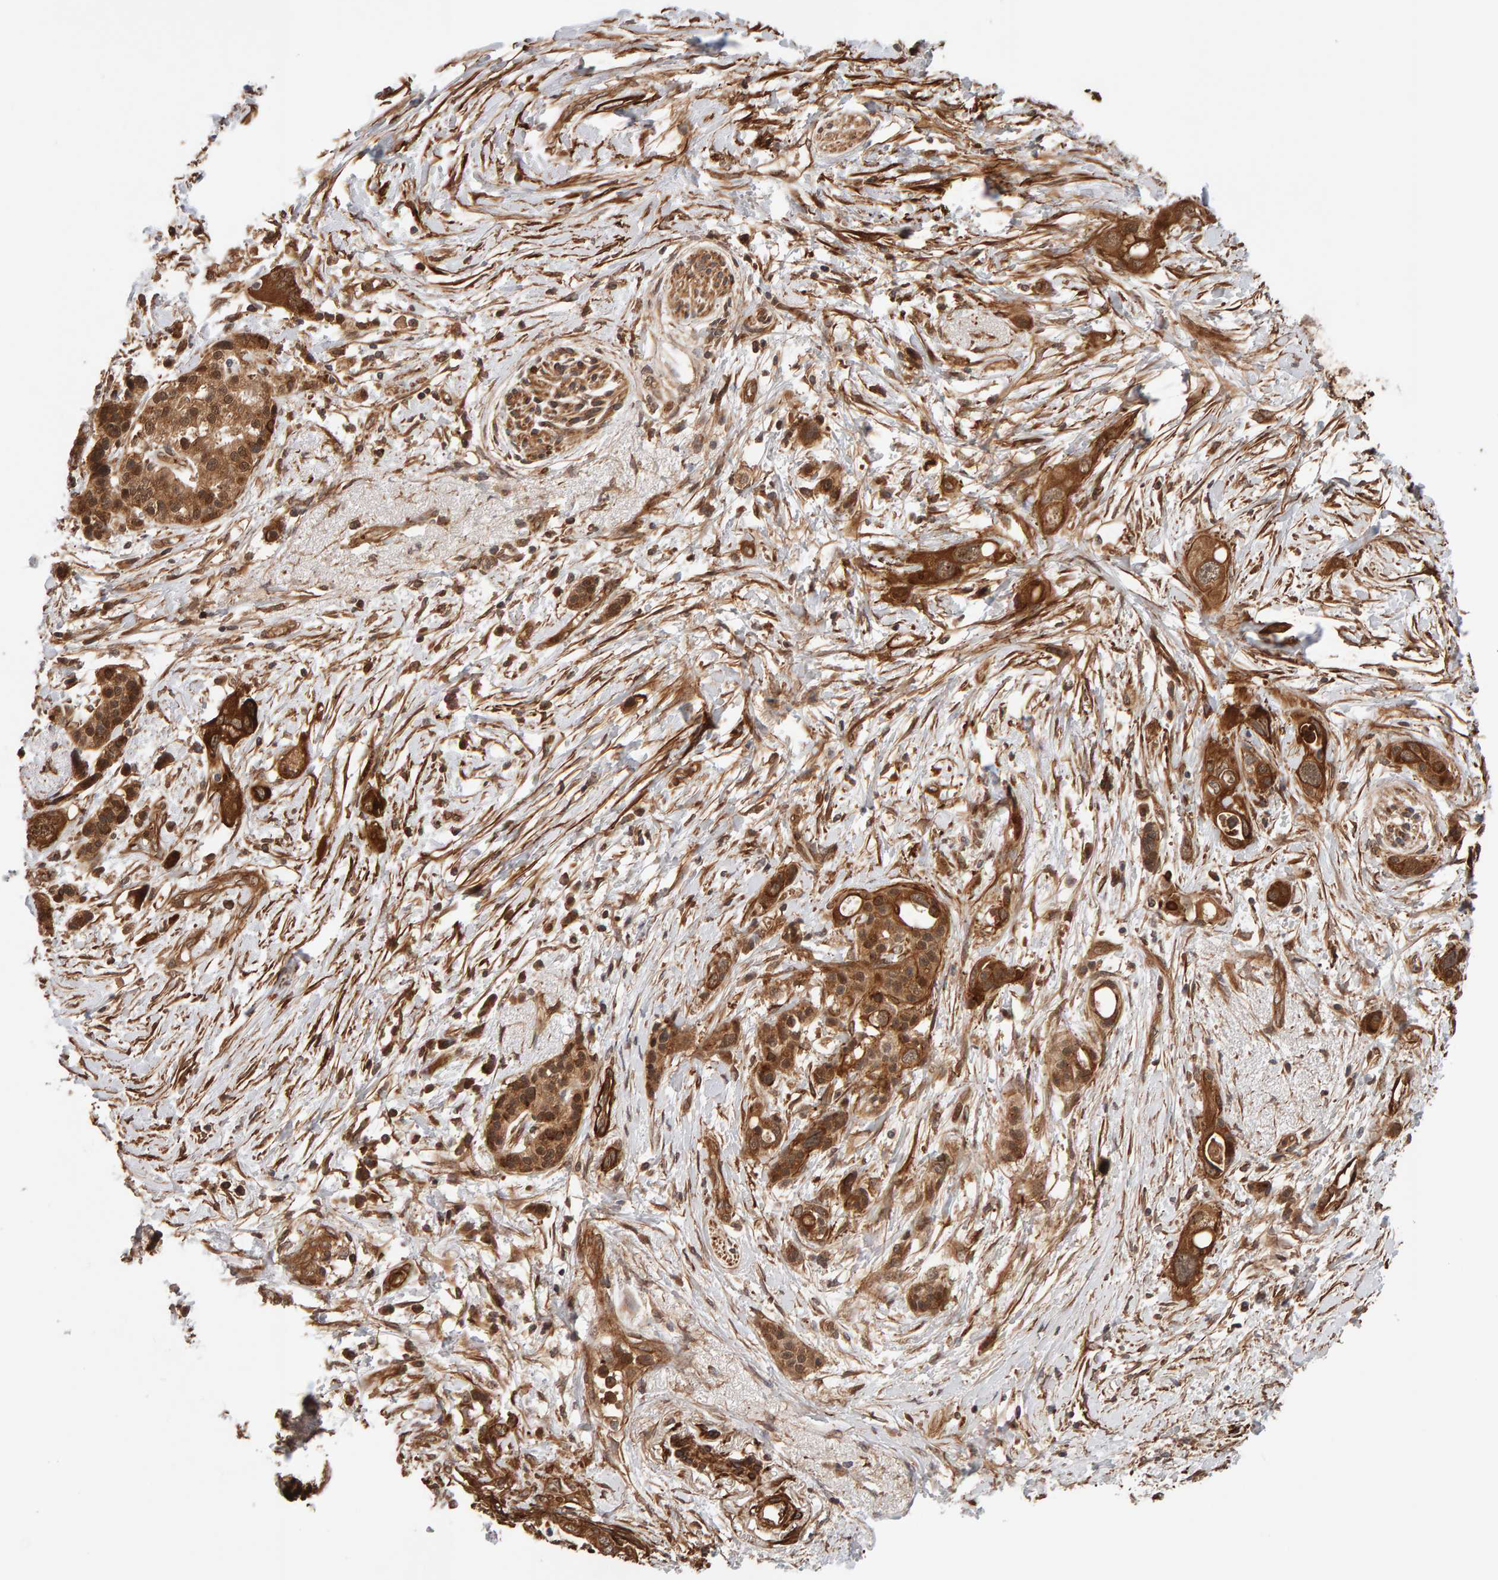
{"staining": {"intensity": "moderate", "quantity": ">75%", "location": "cytoplasmic/membranous"}, "tissue": "pancreatic cancer", "cell_type": "Tumor cells", "image_type": "cancer", "snomed": [{"axis": "morphology", "description": "Adenocarcinoma, NOS"}, {"axis": "topography", "description": "Pancreas"}], "caption": "DAB immunohistochemical staining of pancreatic adenocarcinoma shows moderate cytoplasmic/membranous protein staining in approximately >75% of tumor cells.", "gene": "SYNRG", "patient": {"sex": "female", "age": 56}}